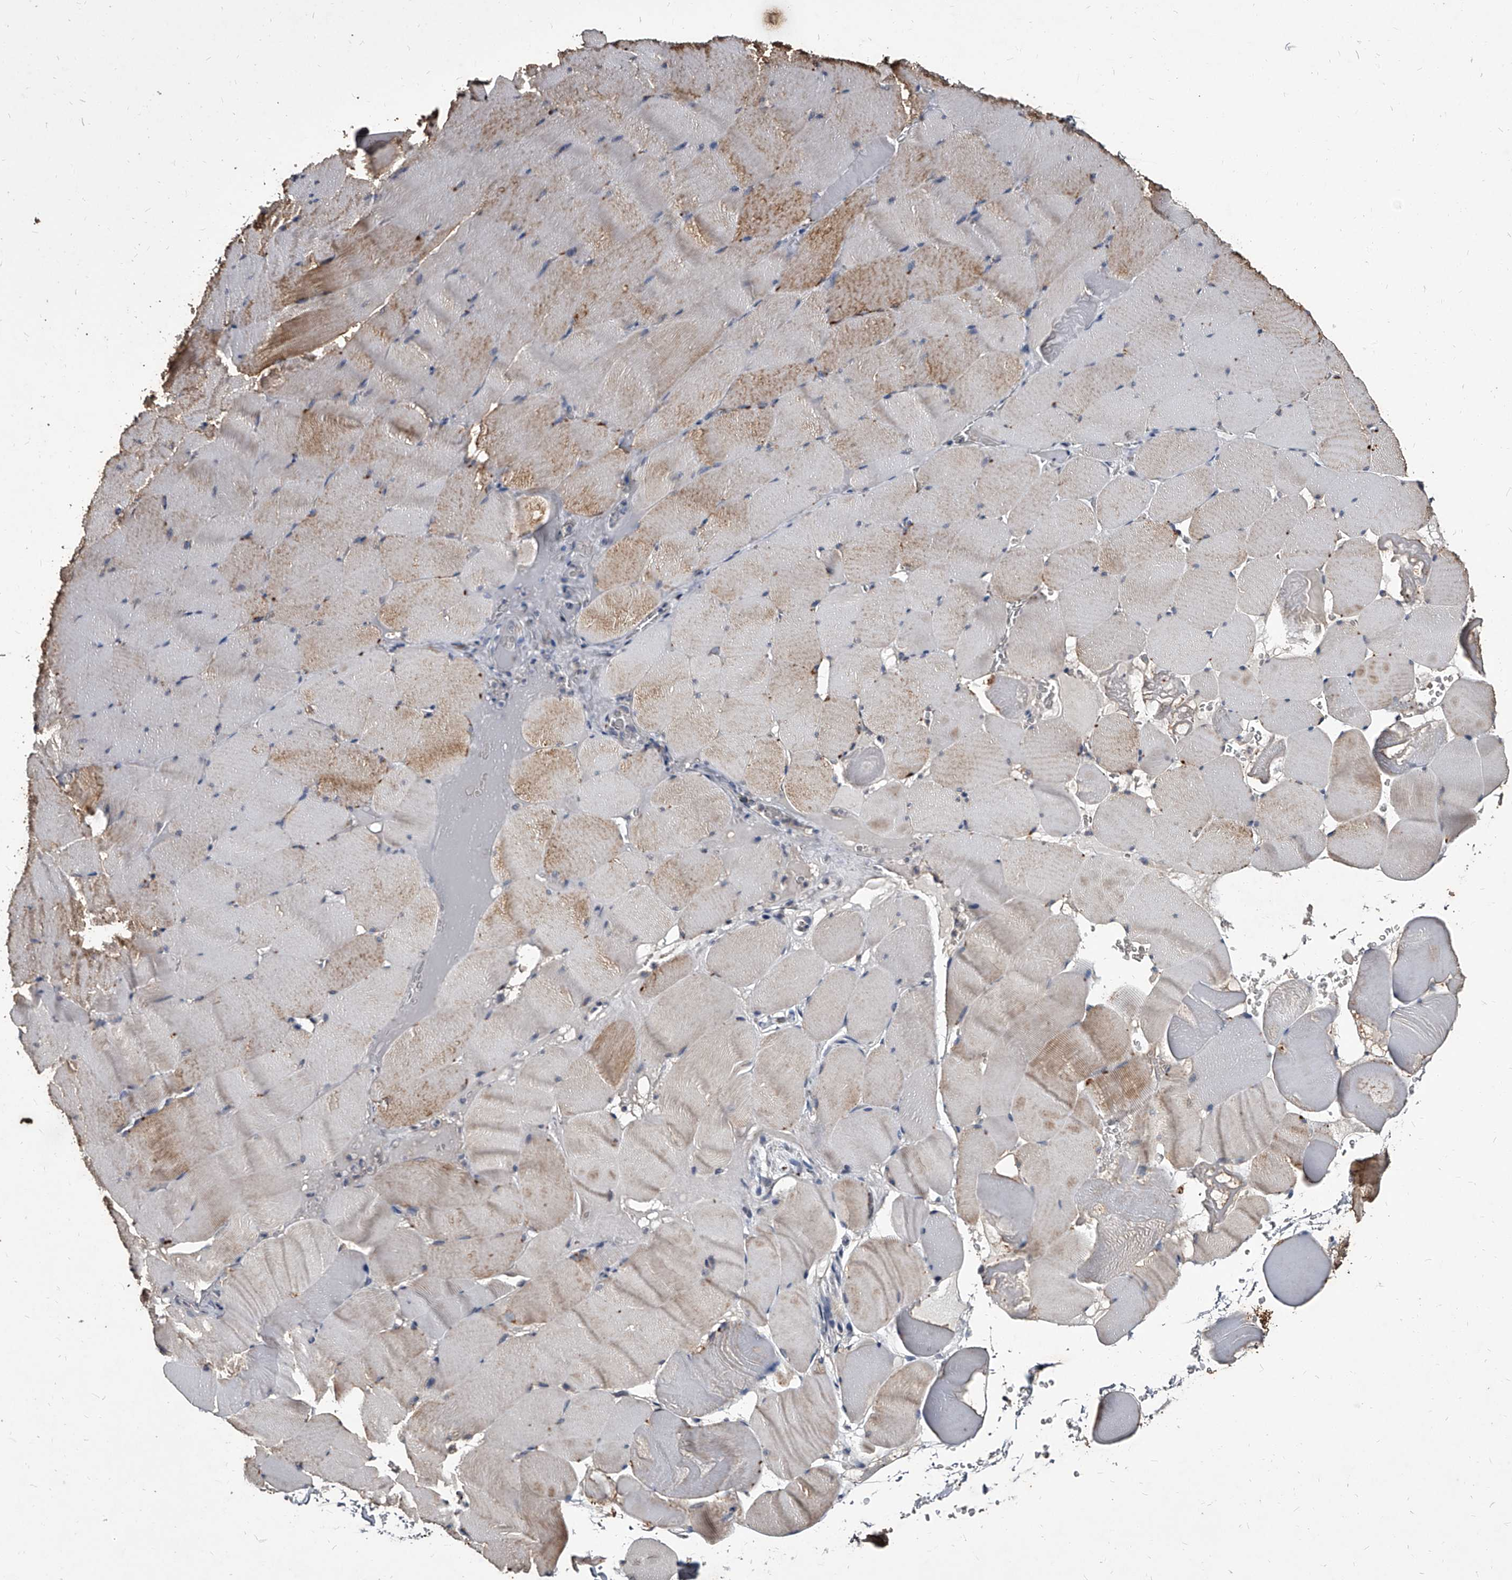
{"staining": {"intensity": "moderate", "quantity": "25%-75%", "location": "cytoplasmic/membranous"}, "tissue": "skeletal muscle", "cell_type": "Myocytes", "image_type": "normal", "snomed": [{"axis": "morphology", "description": "Normal tissue, NOS"}, {"axis": "topography", "description": "Skeletal muscle"}], "caption": "Moderate cytoplasmic/membranous staining for a protein is appreciated in about 25%-75% of myocytes of normal skeletal muscle using immunohistochemistry (IHC).", "gene": "GPR183", "patient": {"sex": "male", "age": 62}}